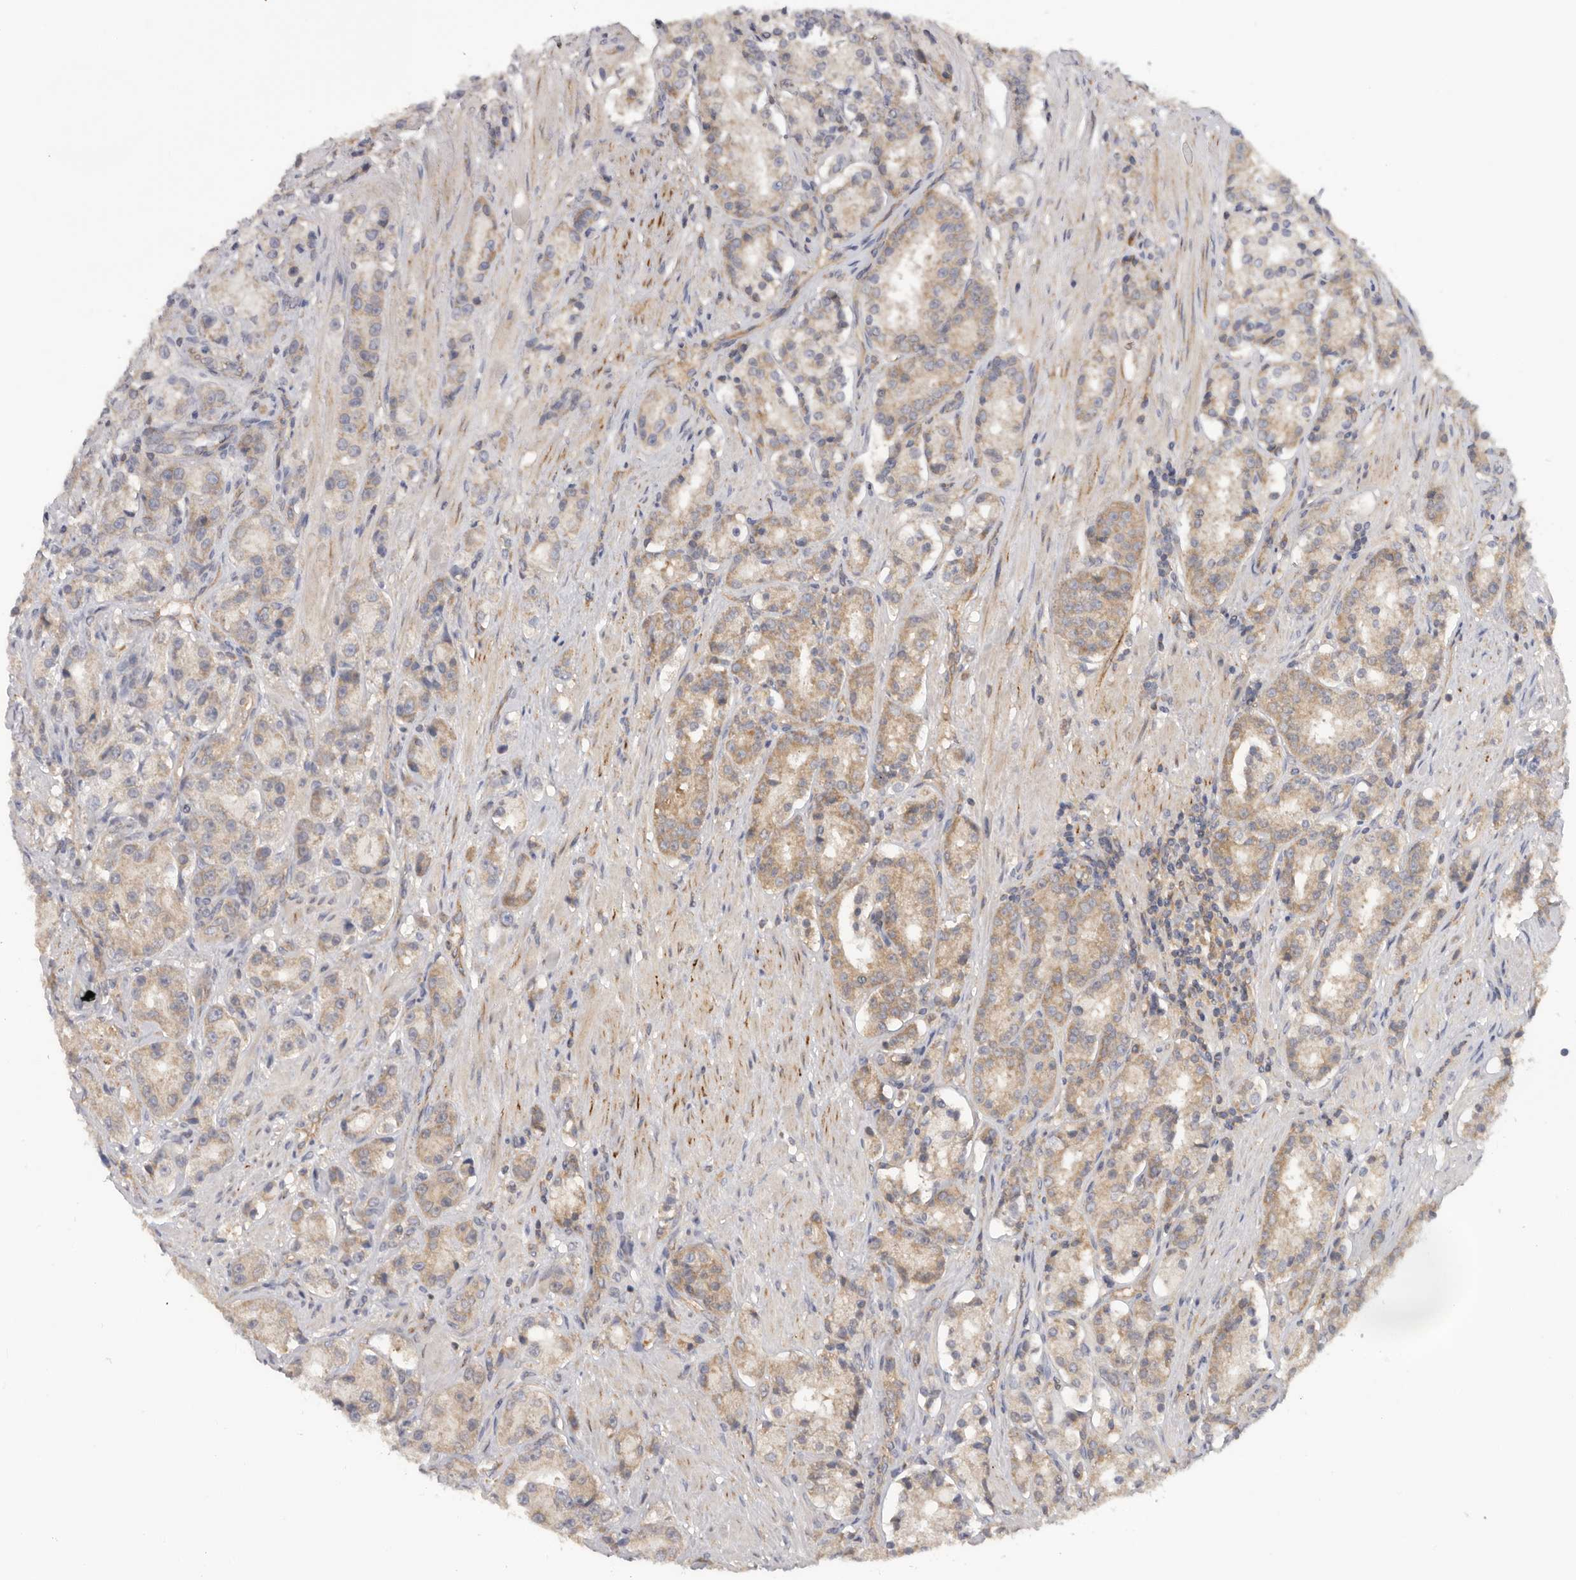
{"staining": {"intensity": "moderate", "quantity": ">75%", "location": "cytoplasmic/membranous"}, "tissue": "prostate cancer", "cell_type": "Tumor cells", "image_type": "cancer", "snomed": [{"axis": "morphology", "description": "Adenocarcinoma, High grade"}, {"axis": "topography", "description": "Prostate"}], "caption": "Immunohistochemical staining of high-grade adenocarcinoma (prostate) reveals moderate cytoplasmic/membranous protein expression in about >75% of tumor cells.", "gene": "PPP1R42", "patient": {"sex": "male", "age": 60}}